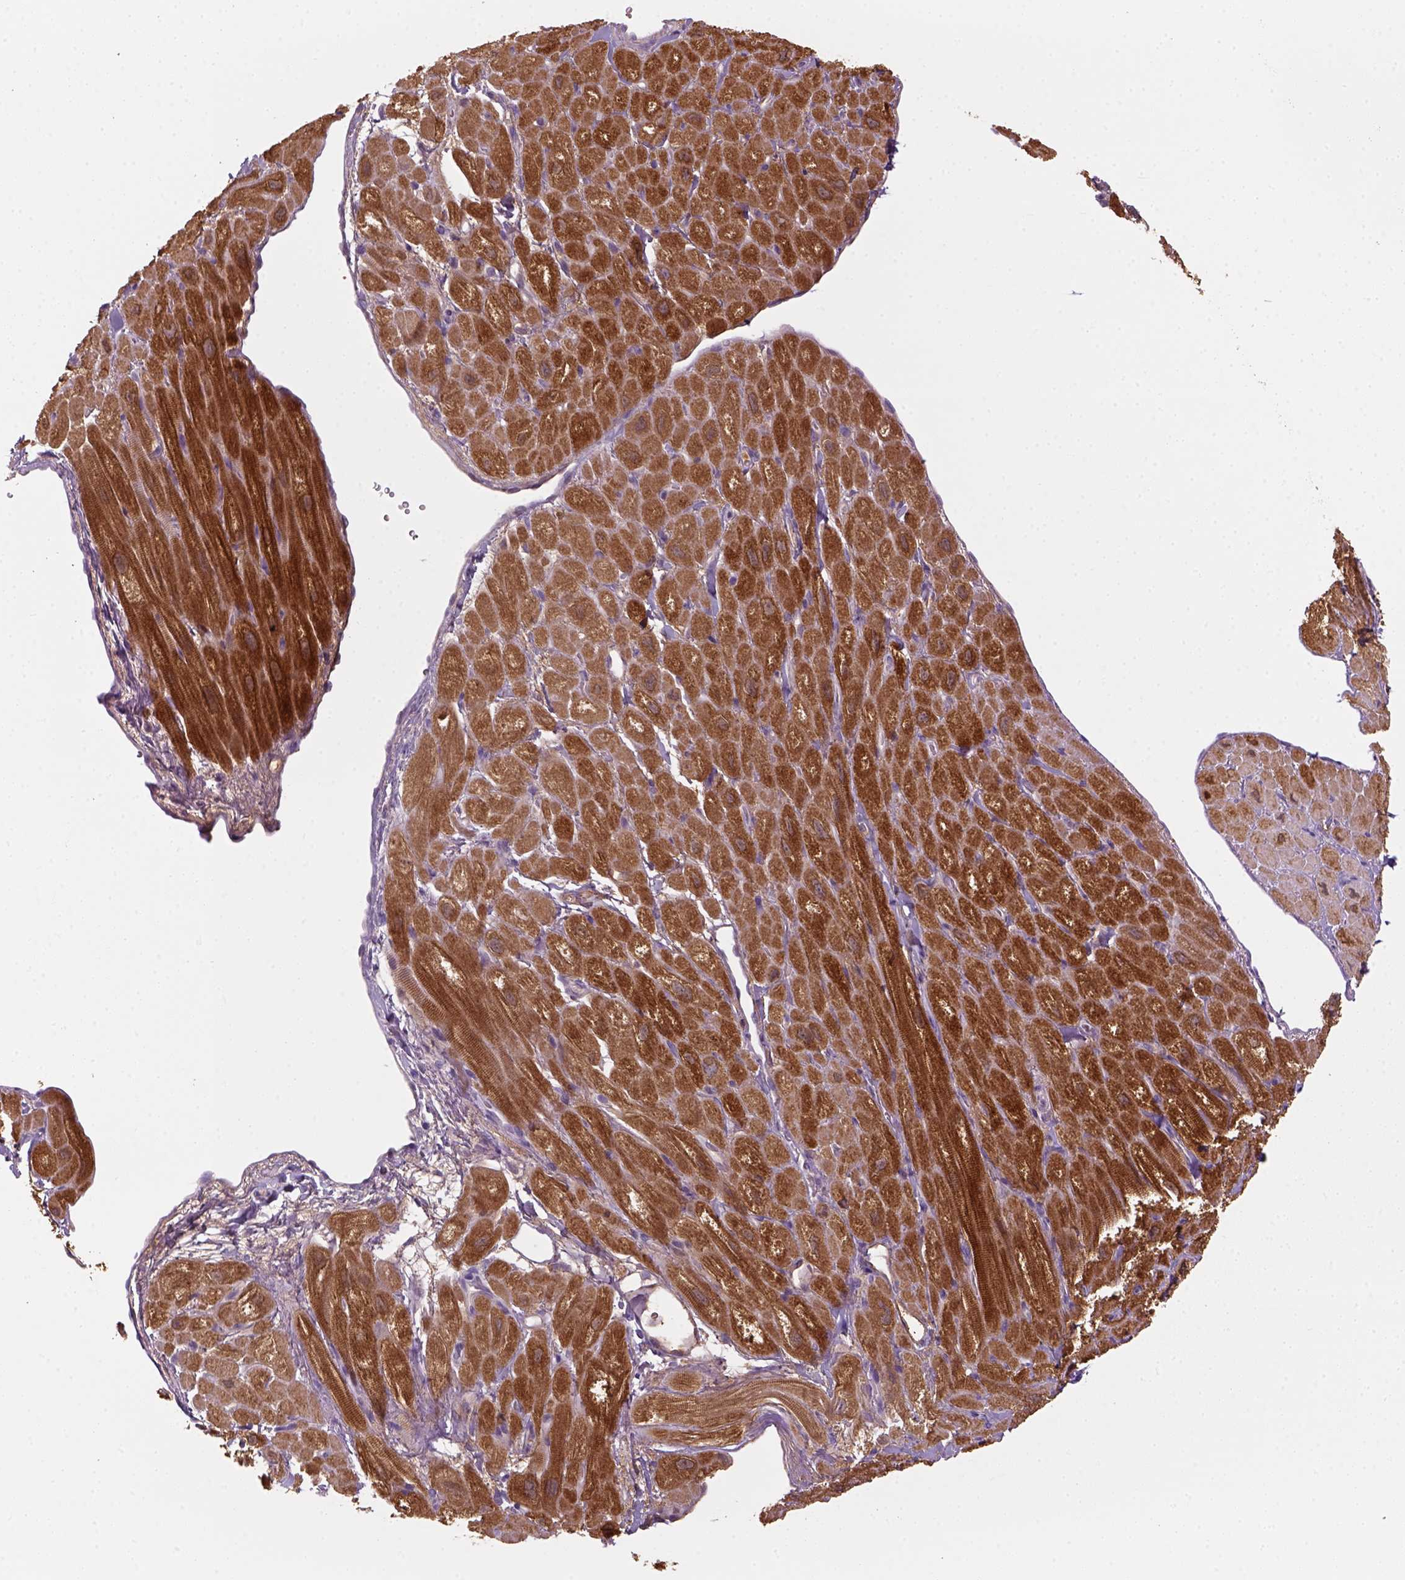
{"staining": {"intensity": "moderate", "quantity": ">75%", "location": "cytoplasmic/membranous"}, "tissue": "heart muscle", "cell_type": "Cardiomyocytes", "image_type": "normal", "snomed": [{"axis": "morphology", "description": "Normal tissue, NOS"}, {"axis": "topography", "description": "Heart"}], "caption": "This image exhibits benign heart muscle stained with immunohistochemistry (IHC) to label a protein in brown. The cytoplasmic/membranous of cardiomyocytes show moderate positivity for the protein. Nuclei are counter-stained blue.", "gene": "GOT1", "patient": {"sex": "female", "age": 62}}